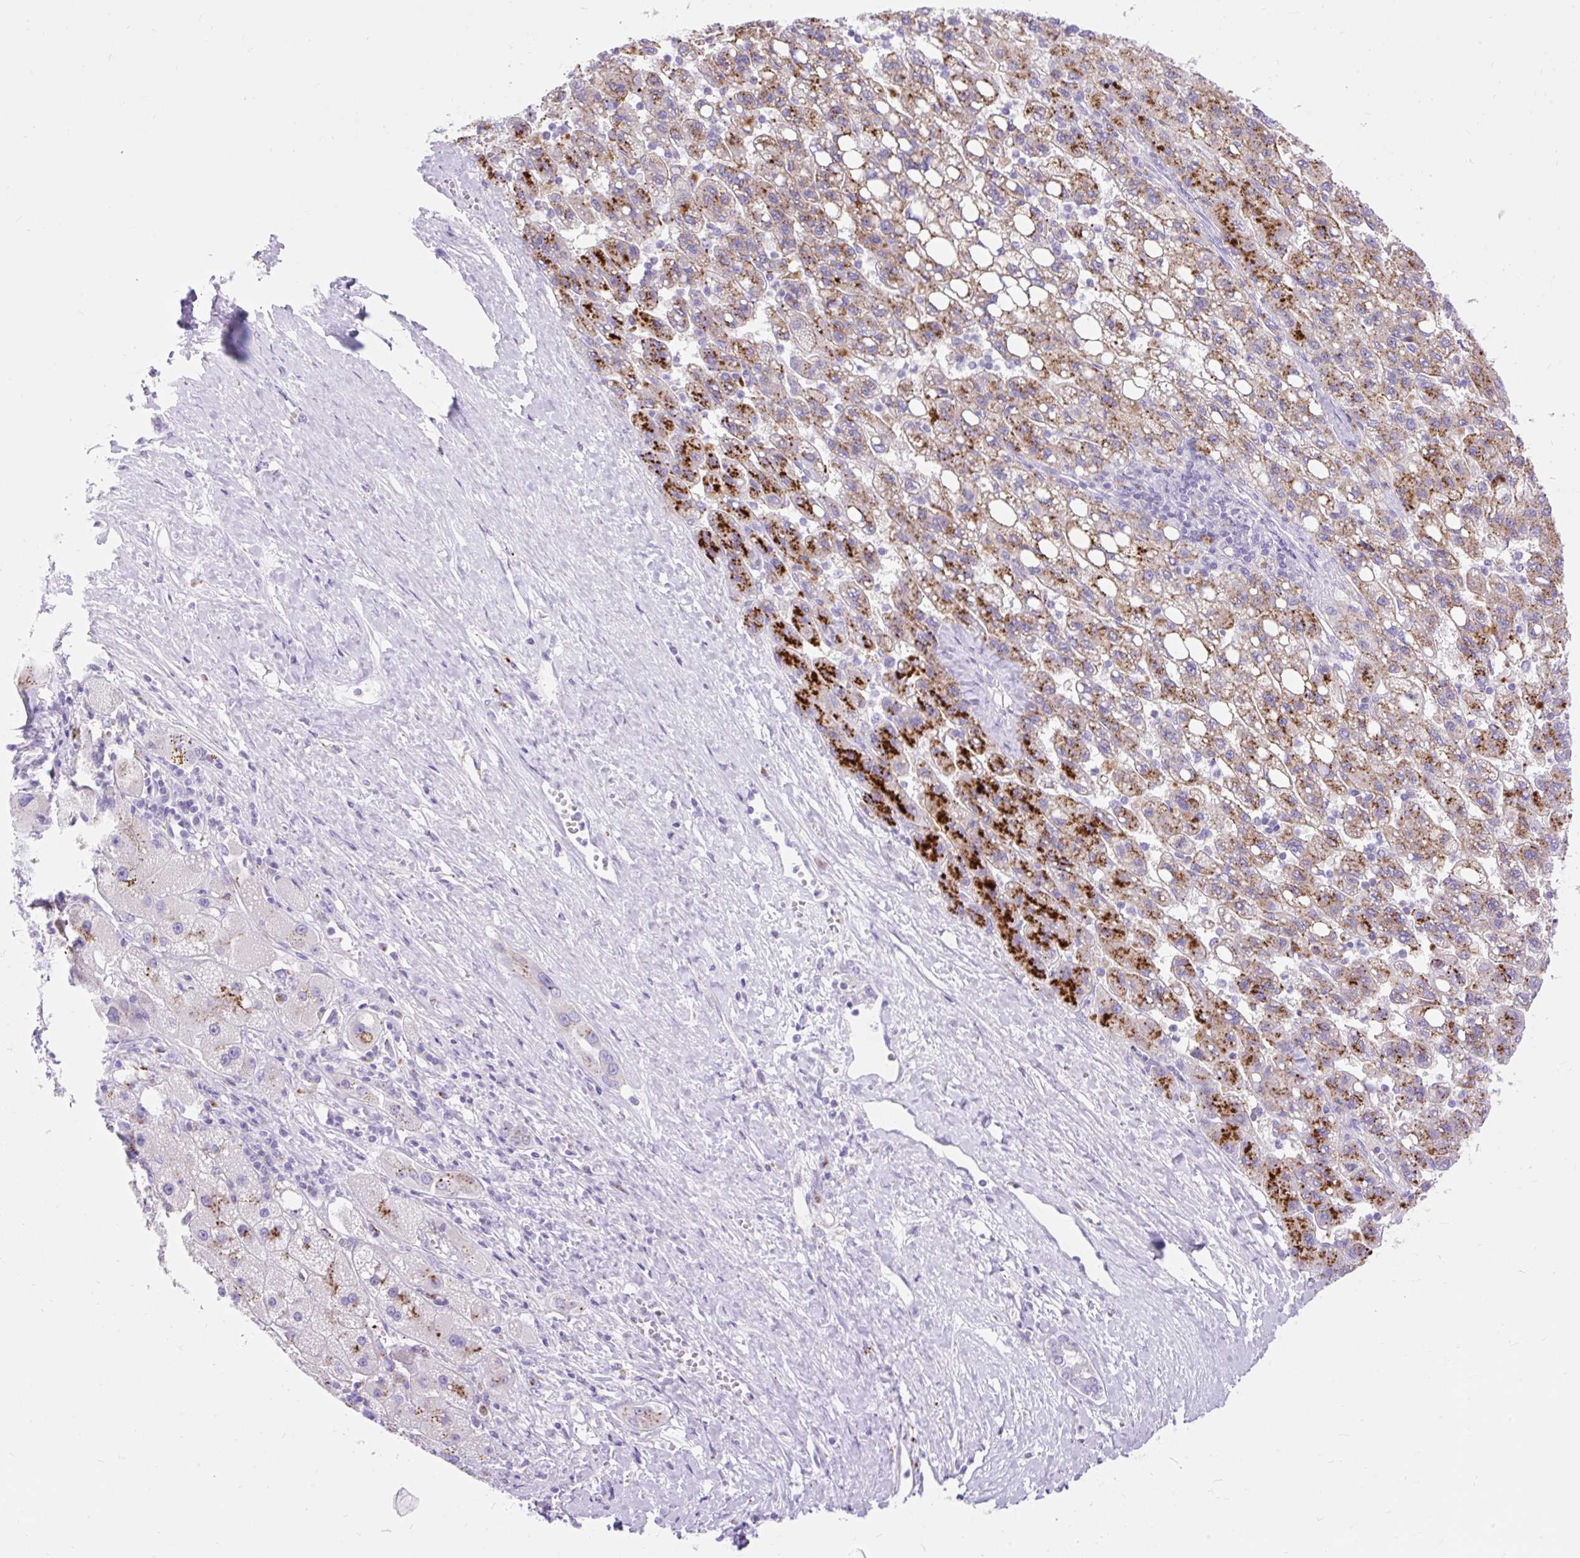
{"staining": {"intensity": "moderate", "quantity": ">75%", "location": "cytoplasmic/membranous"}, "tissue": "liver cancer", "cell_type": "Tumor cells", "image_type": "cancer", "snomed": [{"axis": "morphology", "description": "Carcinoma, Hepatocellular, NOS"}, {"axis": "topography", "description": "Liver"}], "caption": "Hepatocellular carcinoma (liver) was stained to show a protein in brown. There is medium levels of moderate cytoplasmic/membranous staining in about >75% of tumor cells.", "gene": "HEXB", "patient": {"sex": "female", "age": 82}}